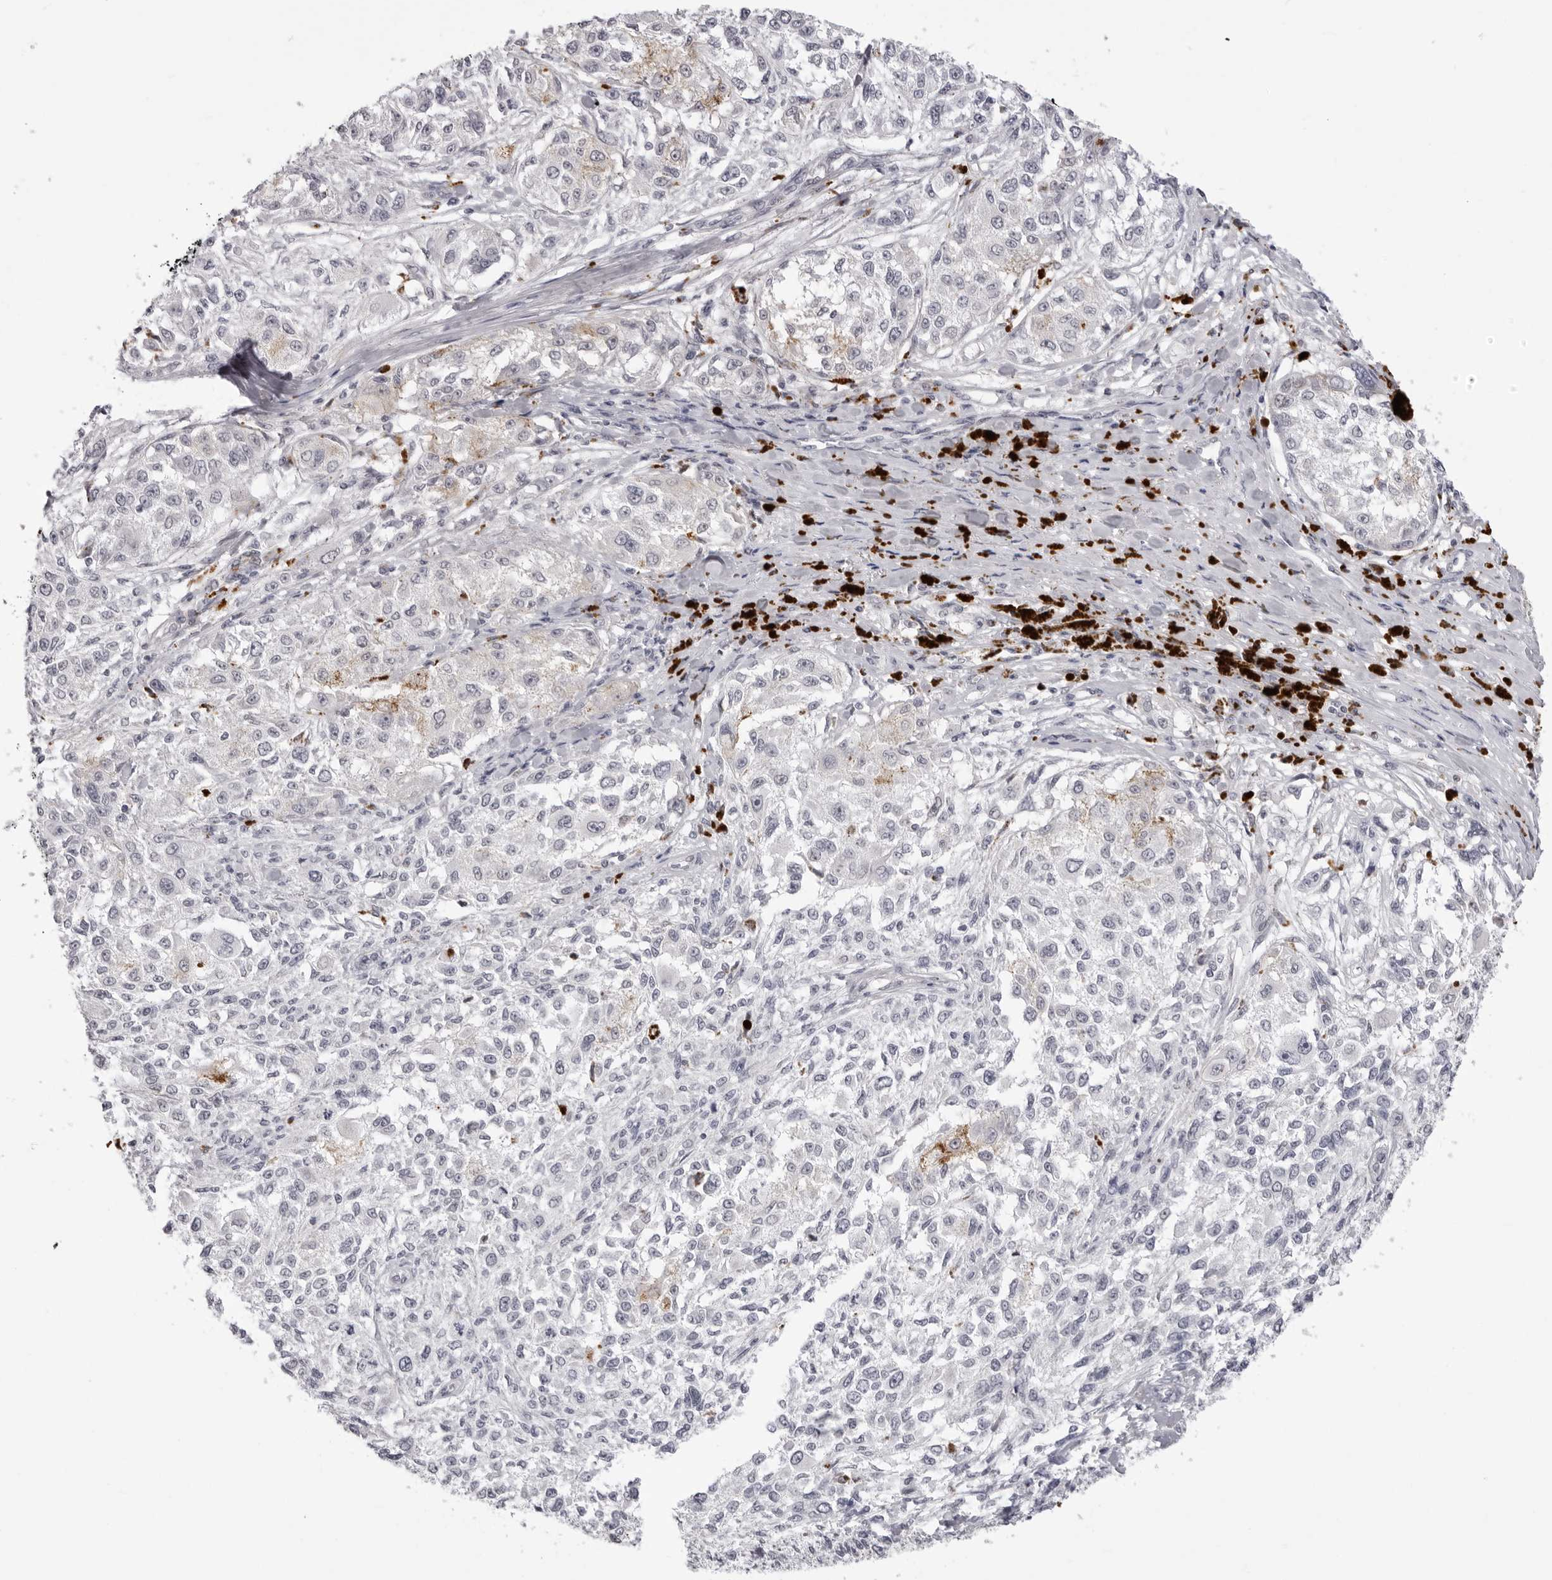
{"staining": {"intensity": "negative", "quantity": "none", "location": "none"}, "tissue": "melanoma", "cell_type": "Tumor cells", "image_type": "cancer", "snomed": [{"axis": "morphology", "description": "Necrosis, NOS"}, {"axis": "morphology", "description": "Malignant melanoma, NOS"}, {"axis": "topography", "description": "Skin"}], "caption": "A high-resolution histopathology image shows immunohistochemistry staining of melanoma, which exhibits no significant positivity in tumor cells.", "gene": "SUGCT", "patient": {"sex": "female", "age": 87}}